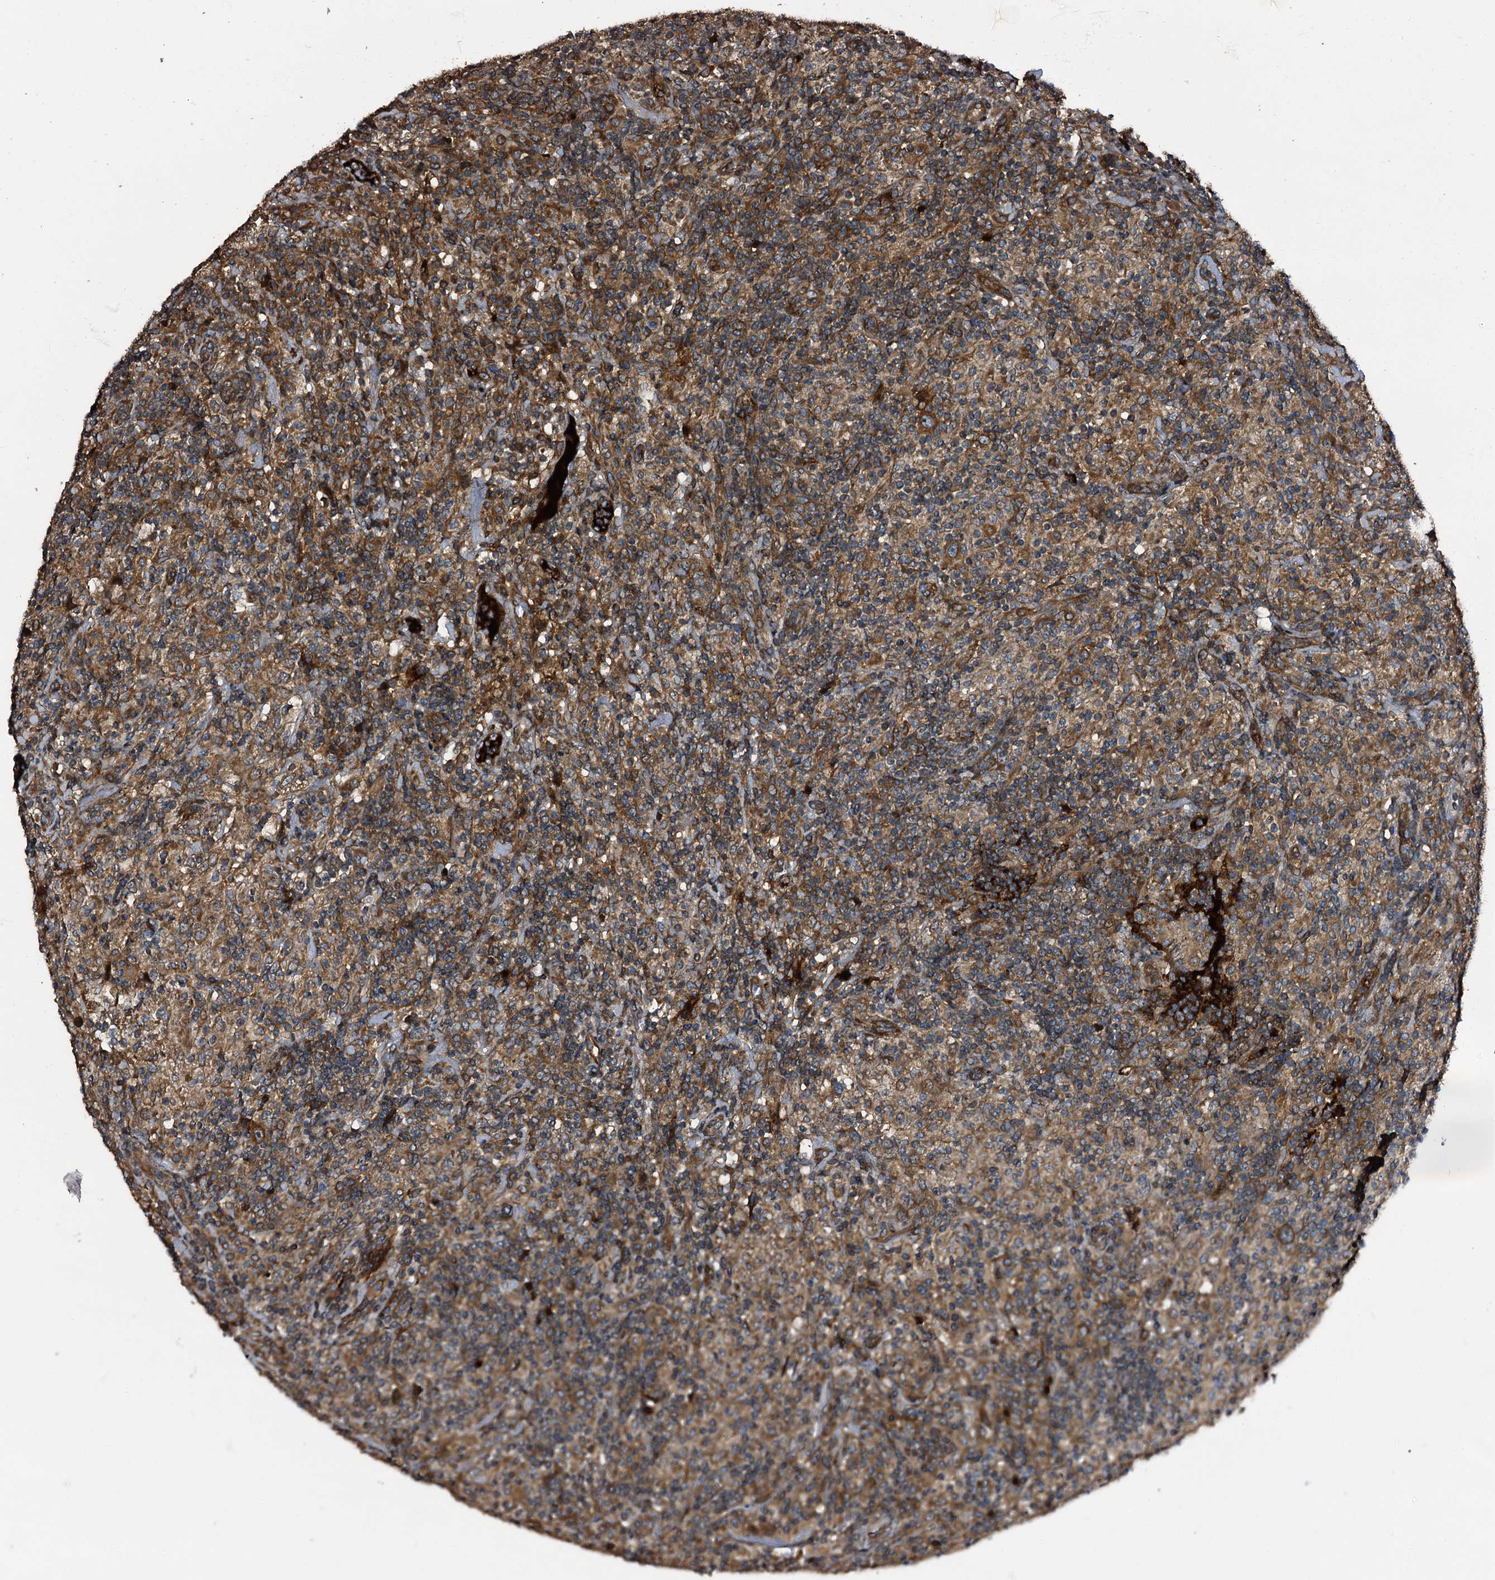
{"staining": {"intensity": "strong", "quantity": ">75%", "location": "cytoplasmic/membranous"}, "tissue": "lymphoma", "cell_type": "Tumor cells", "image_type": "cancer", "snomed": [{"axis": "morphology", "description": "Hodgkin's disease, NOS"}, {"axis": "topography", "description": "Lymph node"}], "caption": "A photomicrograph of lymphoma stained for a protein displays strong cytoplasmic/membranous brown staining in tumor cells. The protein is stained brown, and the nuclei are stained in blue (DAB IHC with brightfield microscopy, high magnification).", "gene": "PEX5", "patient": {"sex": "male", "age": 70}}